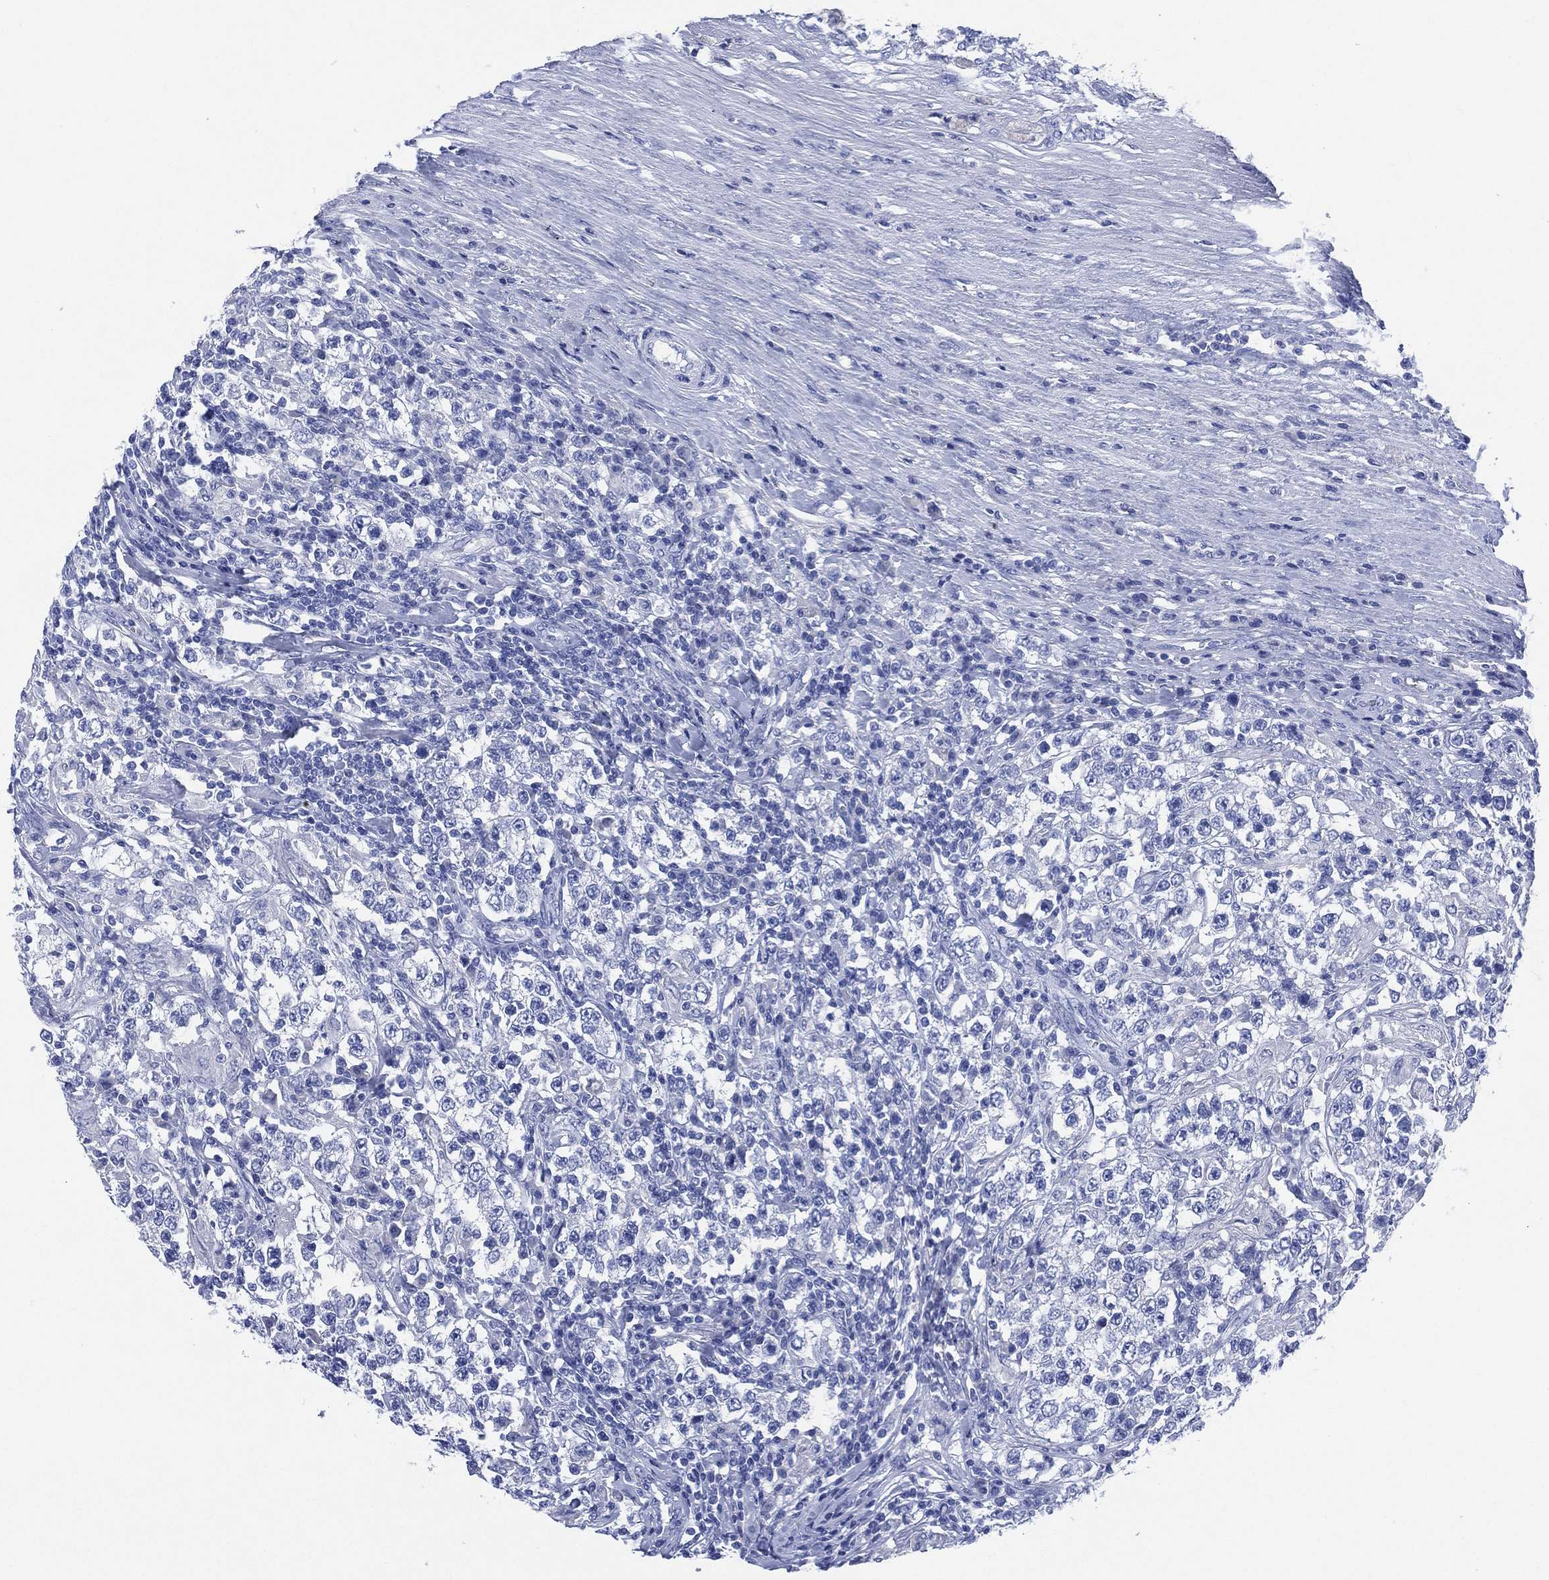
{"staining": {"intensity": "negative", "quantity": "none", "location": "none"}, "tissue": "testis cancer", "cell_type": "Tumor cells", "image_type": "cancer", "snomed": [{"axis": "morphology", "description": "Seminoma, NOS"}, {"axis": "morphology", "description": "Carcinoma, Embryonal, NOS"}, {"axis": "topography", "description": "Testis"}], "caption": "This is an immunohistochemistry photomicrograph of testis seminoma. There is no positivity in tumor cells.", "gene": "SLC9C2", "patient": {"sex": "male", "age": 41}}